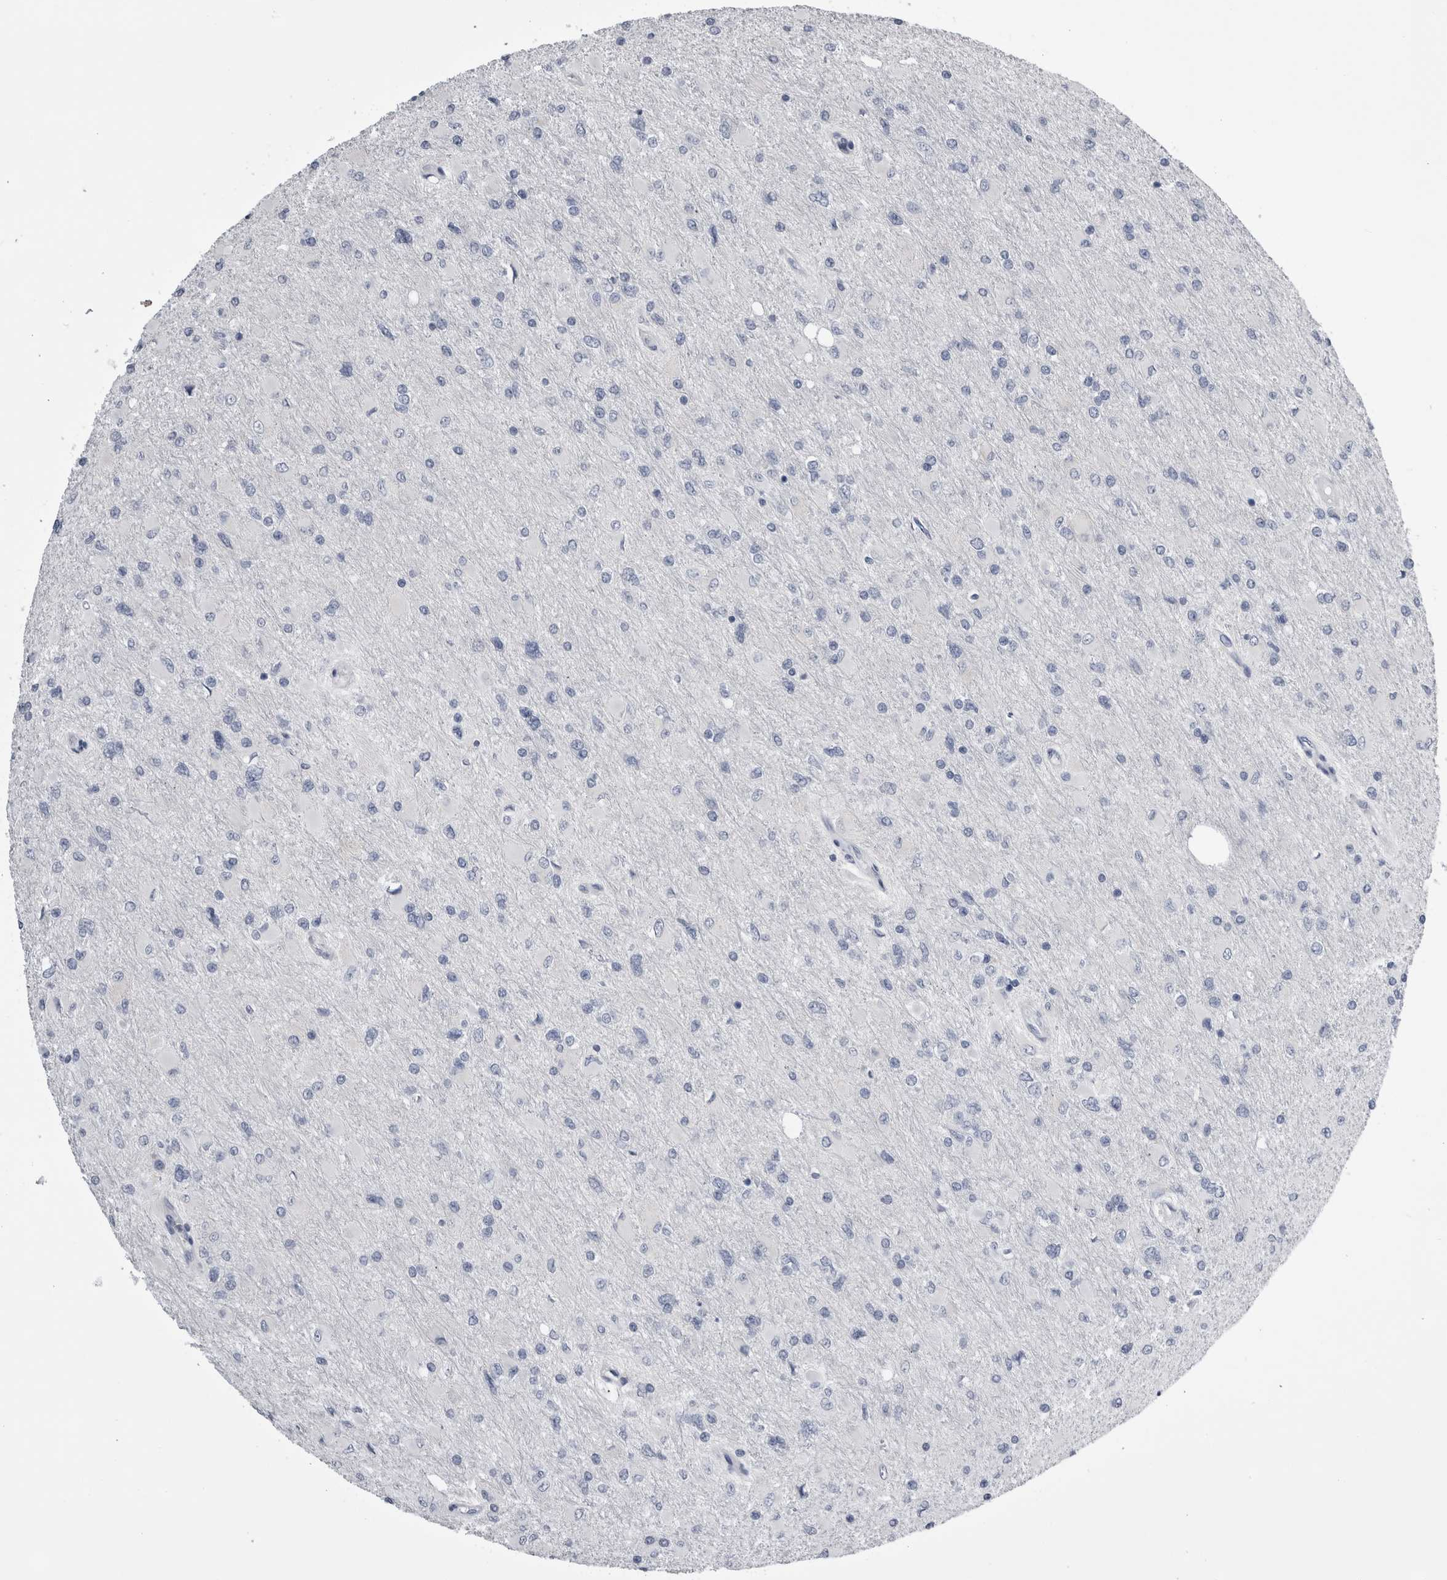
{"staining": {"intensity": "negative", "quantity": "none", "location": "none"}, "tissue": "glioma", "cell_type": "Tumor cells", "image_type": "cancer", "snomed": [{"axis": "morphology", "description": "Glioma, malignant, High grade"}, {"axis": "topography", "description": "Cerebral cortex"}], "caption": "This image is of glioma stained with IHC to label a protein in brown with the nuclei are counter-stained blue. There is no expression in tumor cells.", "gene": "ALDH8A1", "patient": {"sex": "female", "age": 36}}